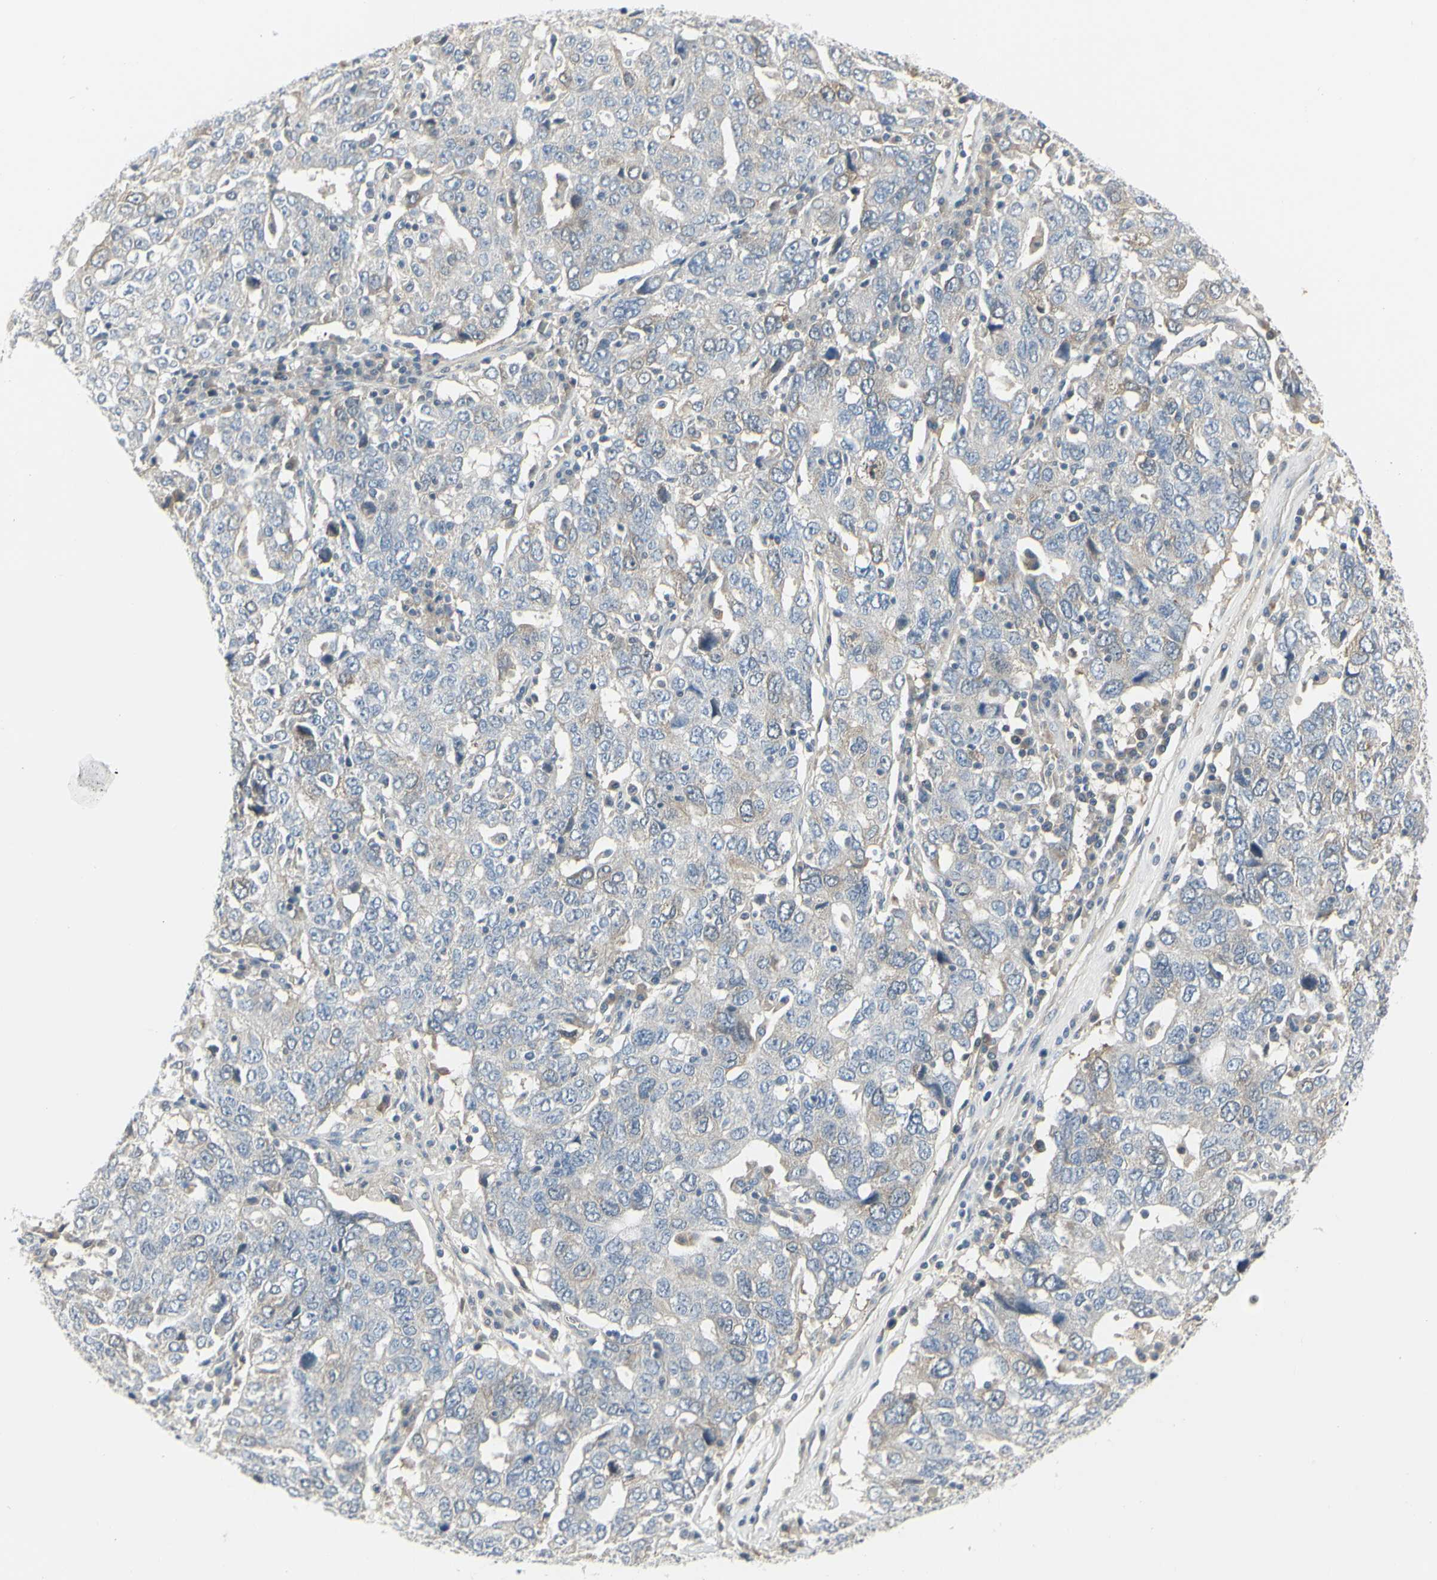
{"staining": {"intensity": "moderate", "quantity": "<25%", "location": "cytoplasmic/membranous"}, "tissue": "ovarian cancer", "cell_type": "Tumor cells", "image_type": "cancer", "snomed": [{"axis": "morphology", "description": "Carcinoma, endometroid"}, {"axis": "topography", "description": "Ovary"}], "caption": "Human ovarian cancer stained with a brown dye demonstrates moderate cytoplasmic/membranous positive expression in about <25% of tumor cells.", "gene": "CCNB2", "patient": {"sex": "female", "age": 62}}